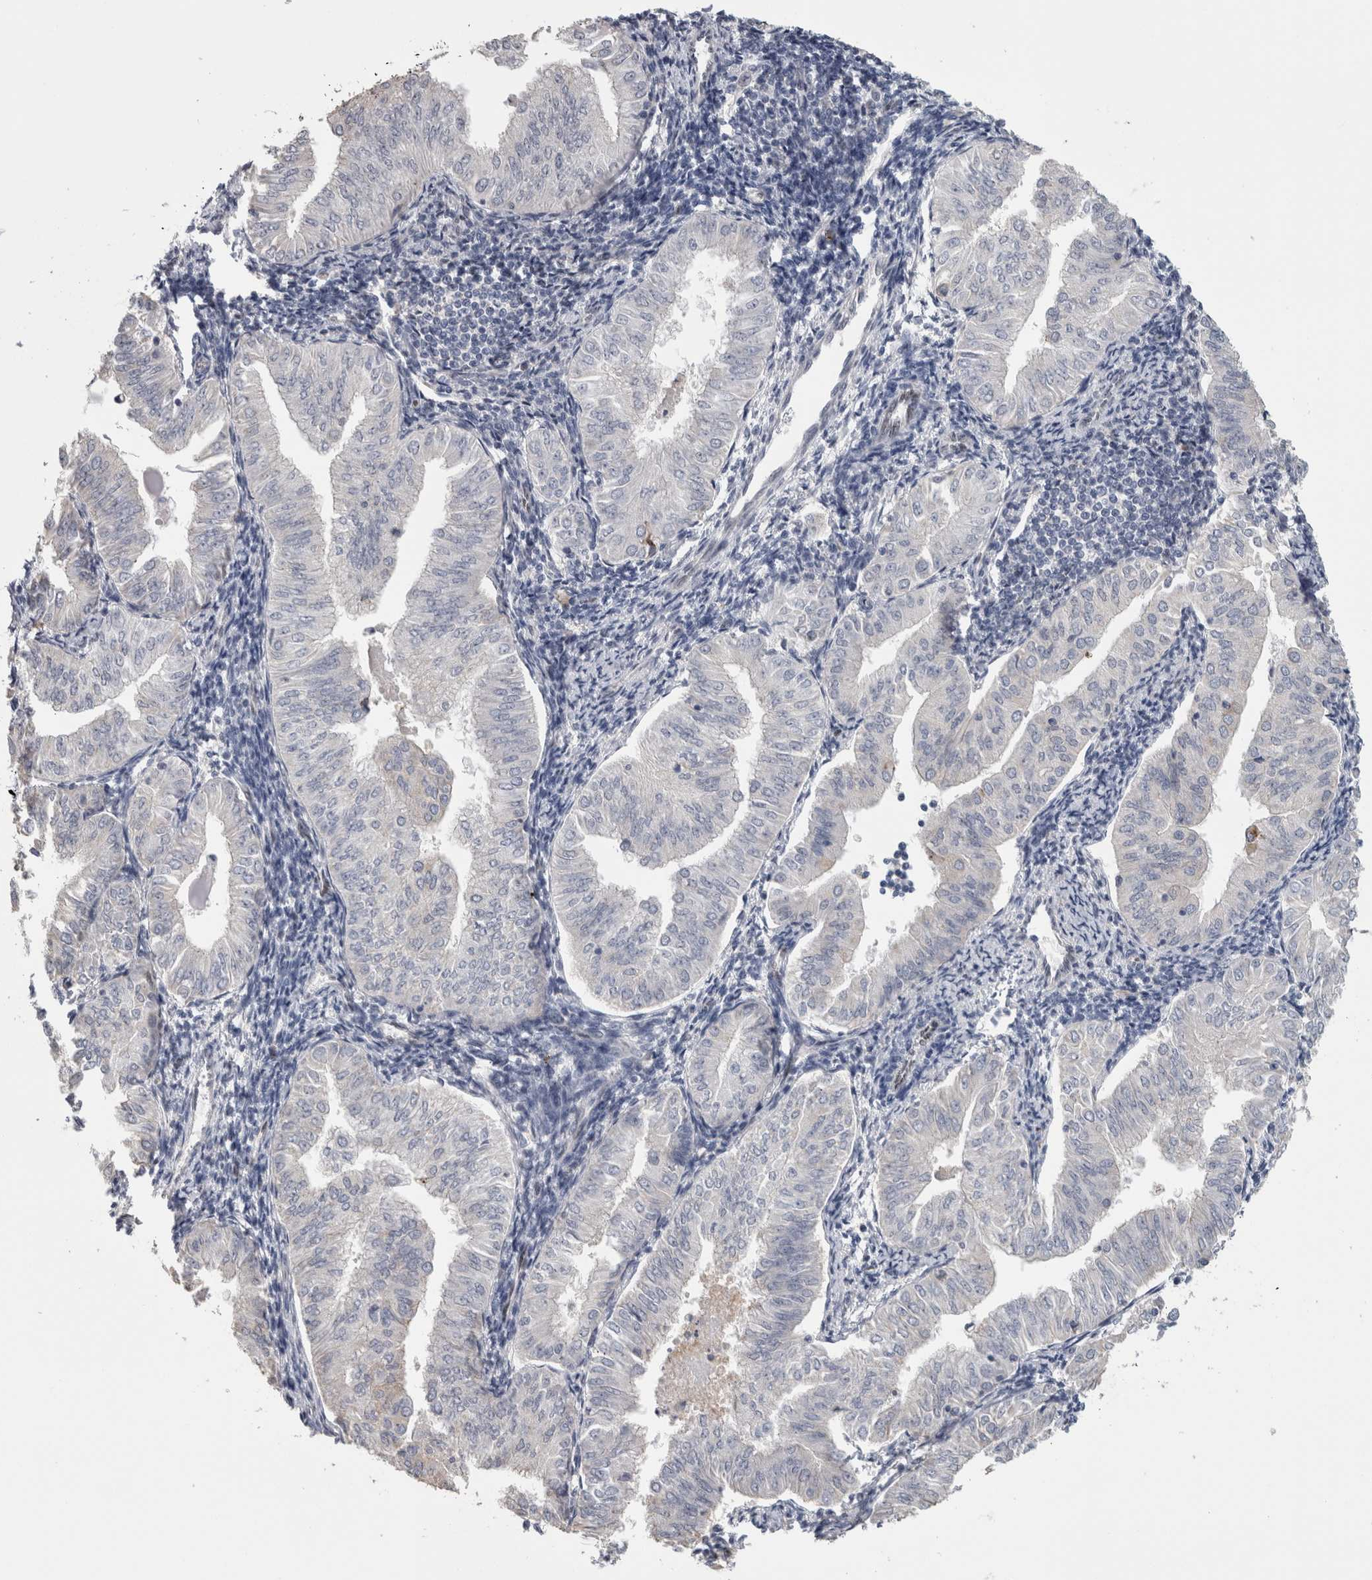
{"staining": {"intensity": "negative", "quantity": "none", "location": "none"}, "tissue": "endometrial cancer", "cell_type": "Tumor cells", "image_type": "cancer", "snomed": [{"axis": "morphology", "description": "Normal tissue, NOS"}, {"axis": "morphology", "description": "Adenocarcinoma, NOS"}, {"axis": "topography", "description": "Endometrium"}], "caption": "An IHC micrograph of endometrial cancer is shown. There is no staining in tumor cells of endometrial cancer. (DAB immunohistochemistry (IHC) visualized using brightfield microscopy, high magnification).", "gene": "IL33", "patient": {"sex": "female", "age": 53}}